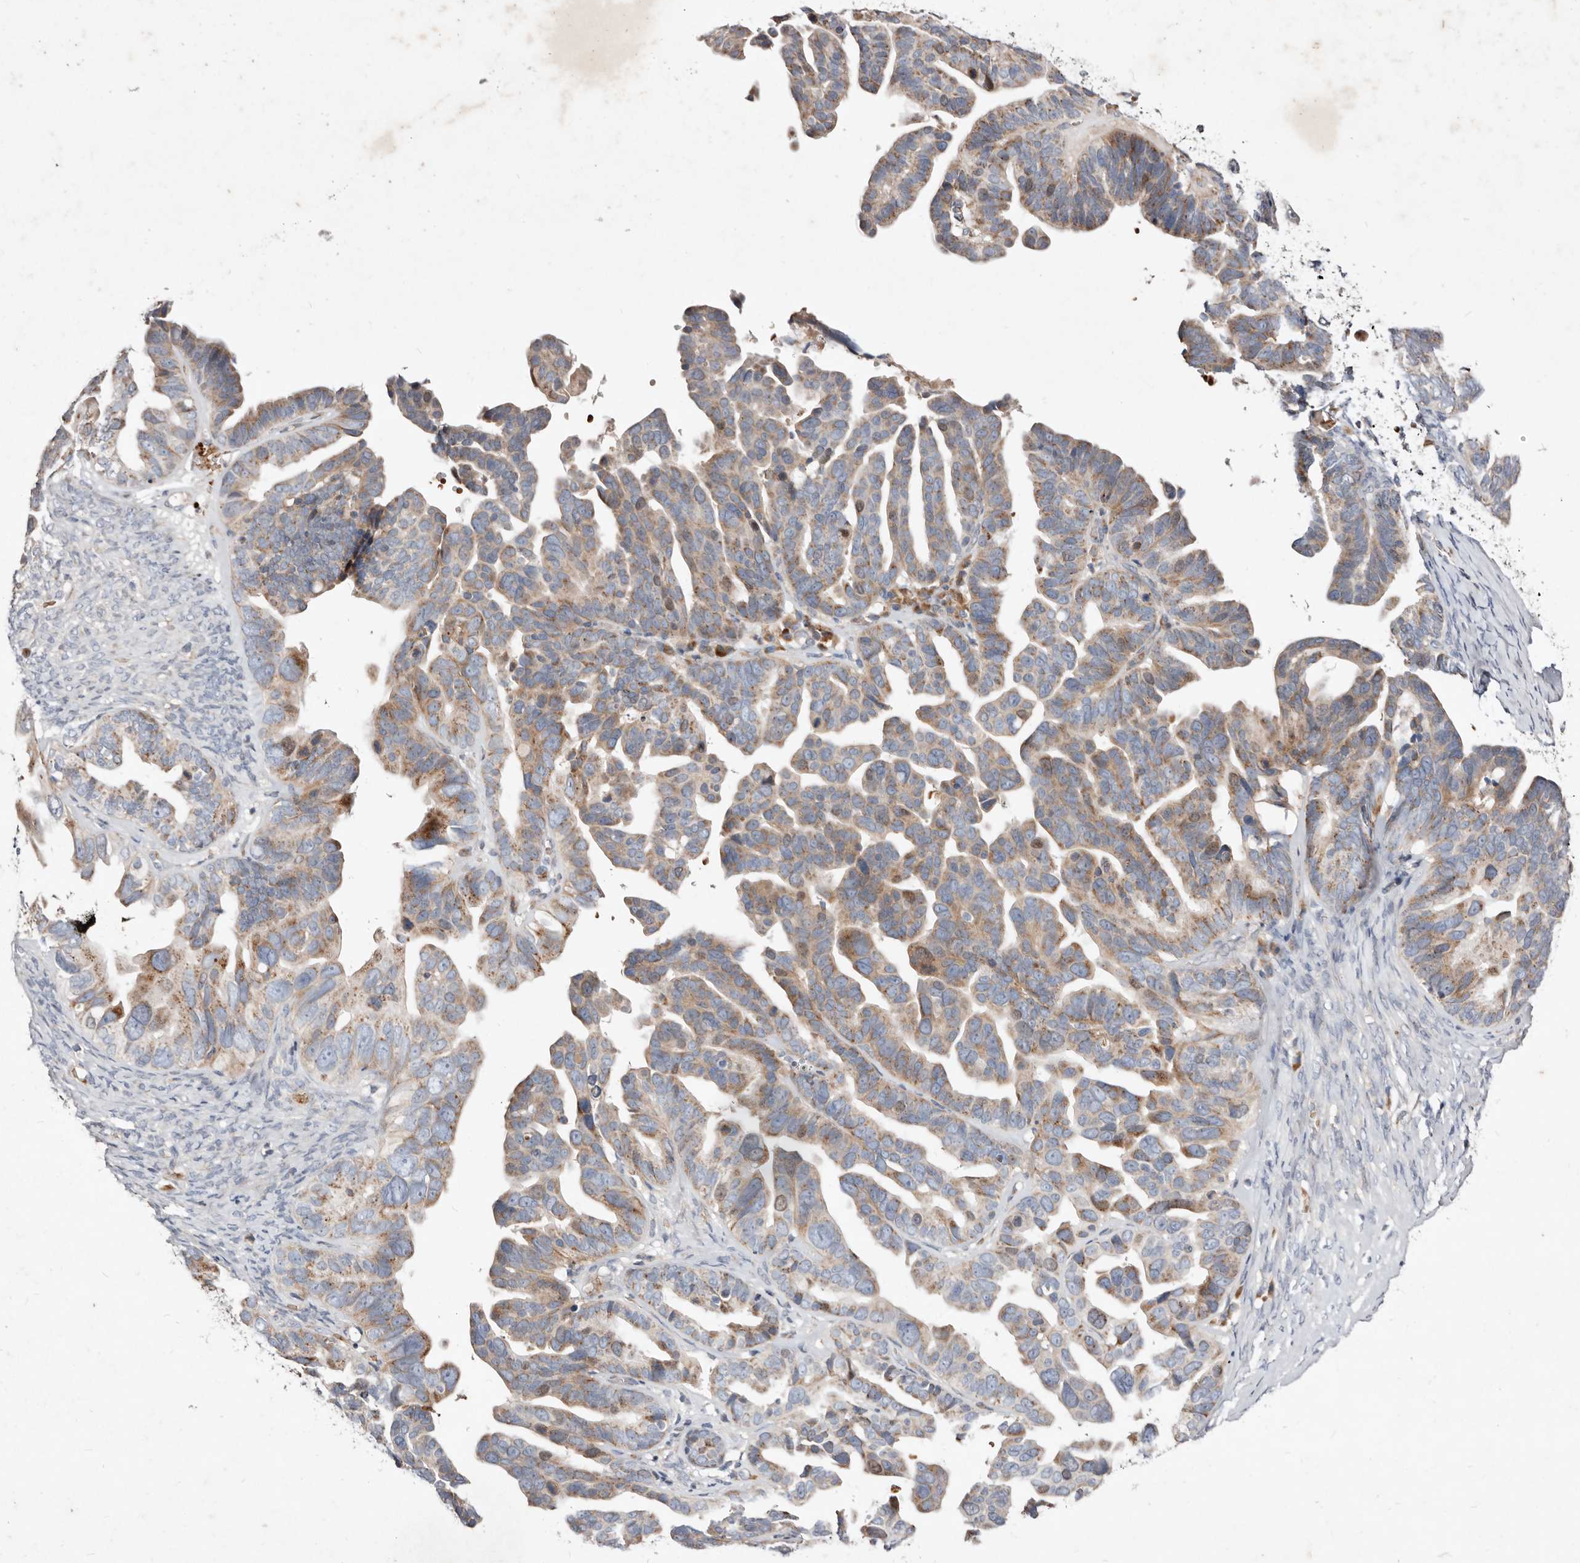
{"staining": {"intensity": "weak", "quantity": ">75%", "location": "cytoplasmic/membranous"}, "tissue": "ovarian cancer", "cell_type": "Tumor cells", "image_type": "cancer", "snomed": [{"axis": "morphology", "description": "Cystadenocarcinoma, serous, NOS"}, {"axis": "topography", "description": "Ovary"}], "caption": "IHC photomicrograph of neoplastic tissue: serous cystadenocarcinoma (ovarian) stained using IHC demonstrates low levels of weak protein expression localized specifically in the cytoplasmic/membranous of tumor cells, appearing as a cytoplasmic/membranous brown color.", "gene": "SLC25A20", "patient": {"sex": "female", "age": 56}}